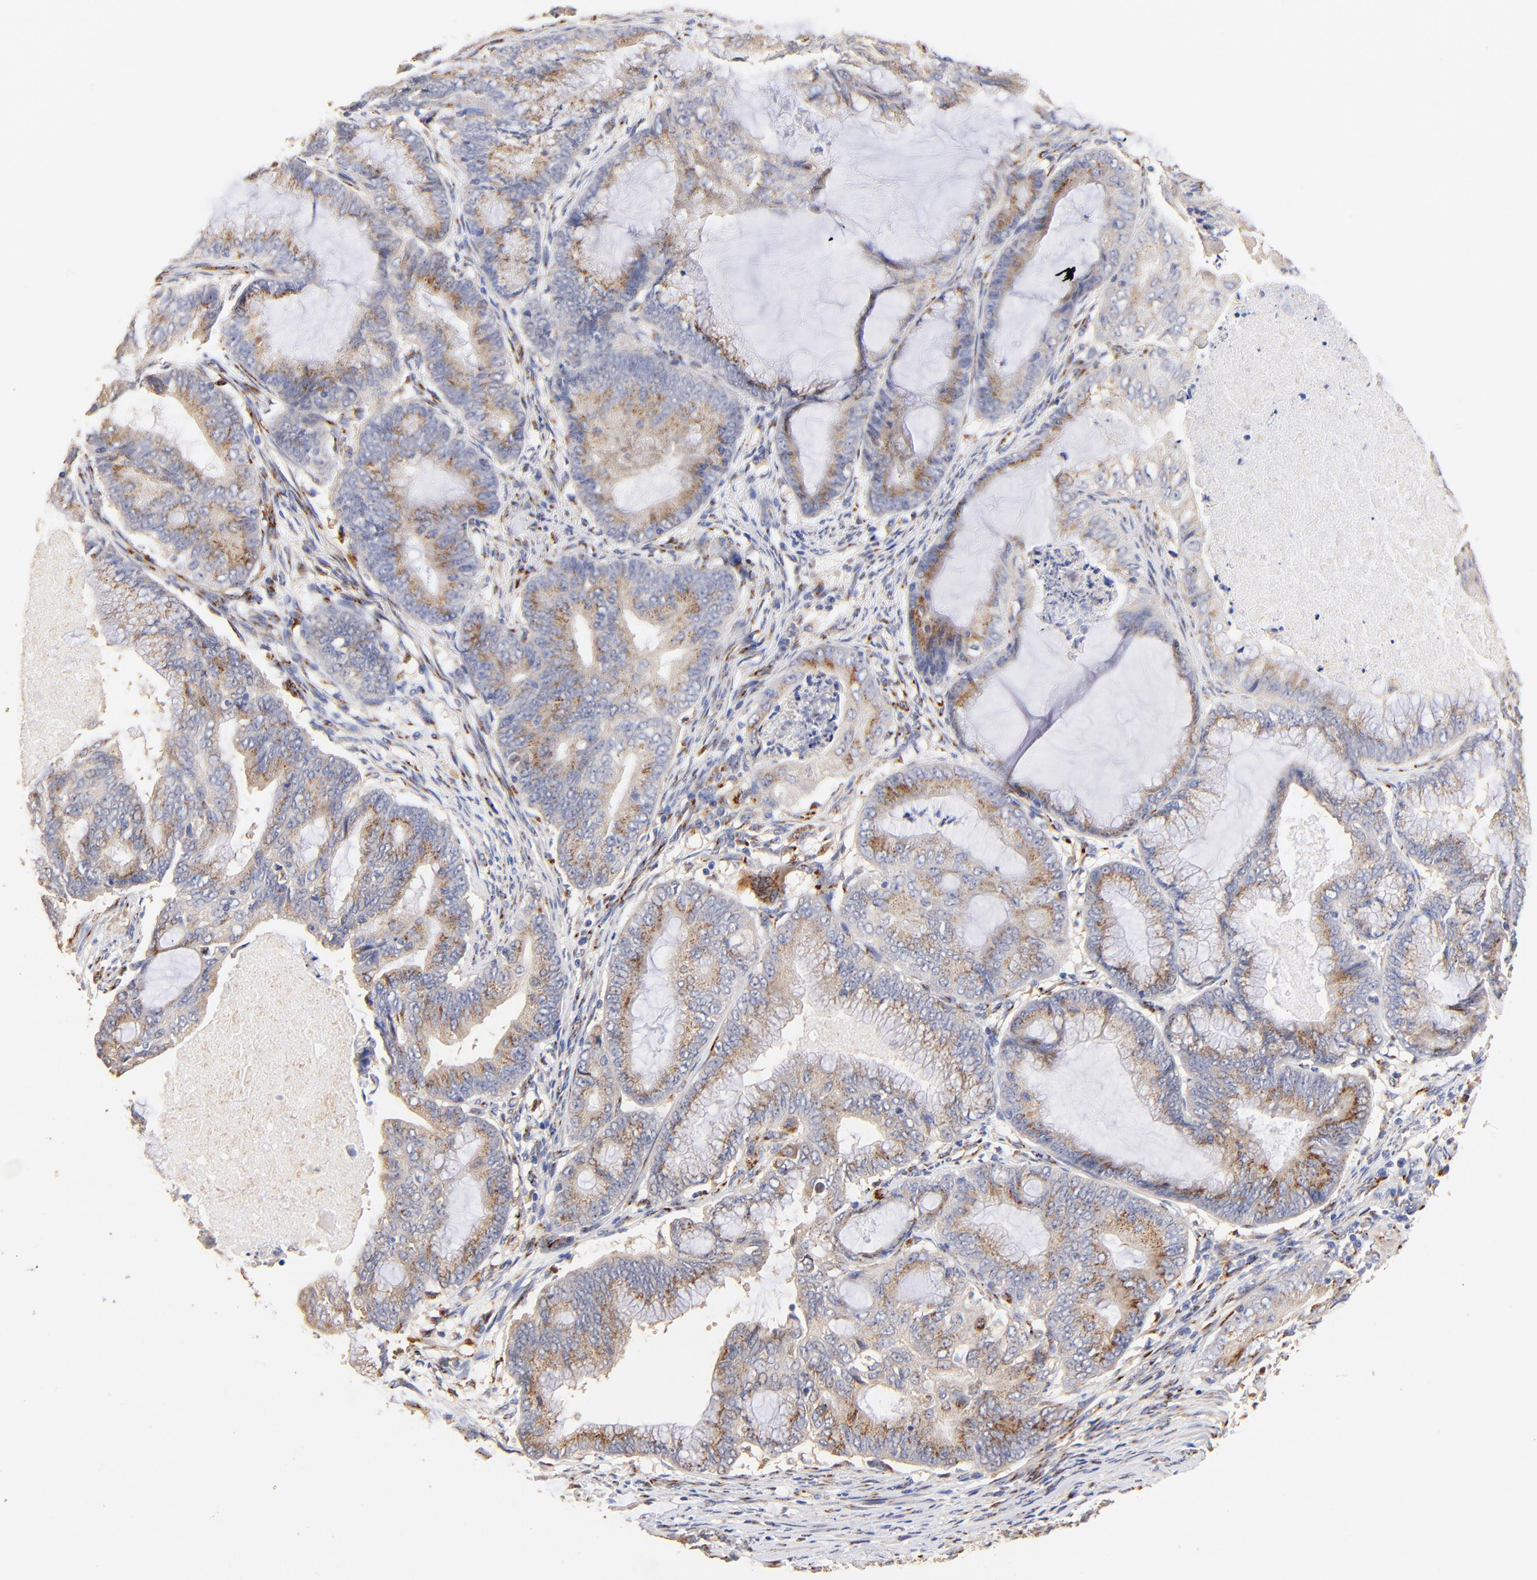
{"staining": {"intensity": "weak", "quantity": ">75%", "location": "cytoplasmic/membranous"}, "tissue": "endometrial cancer", "cell_type": "Tumor cells", "image_type": "cancer", "snomed": [{"axis": "morphology", "description": "Adenocarcinoma, NOS"}, {"axis": "topography", "description": "Endometrium"}], "caption": "A brown stain highlights weak cytoplasmic/membranous positivity of a protein in endometrial cancer tumor cells.", "gene": "FMNL3", "patient": {"sex": "female", "age": 63}}